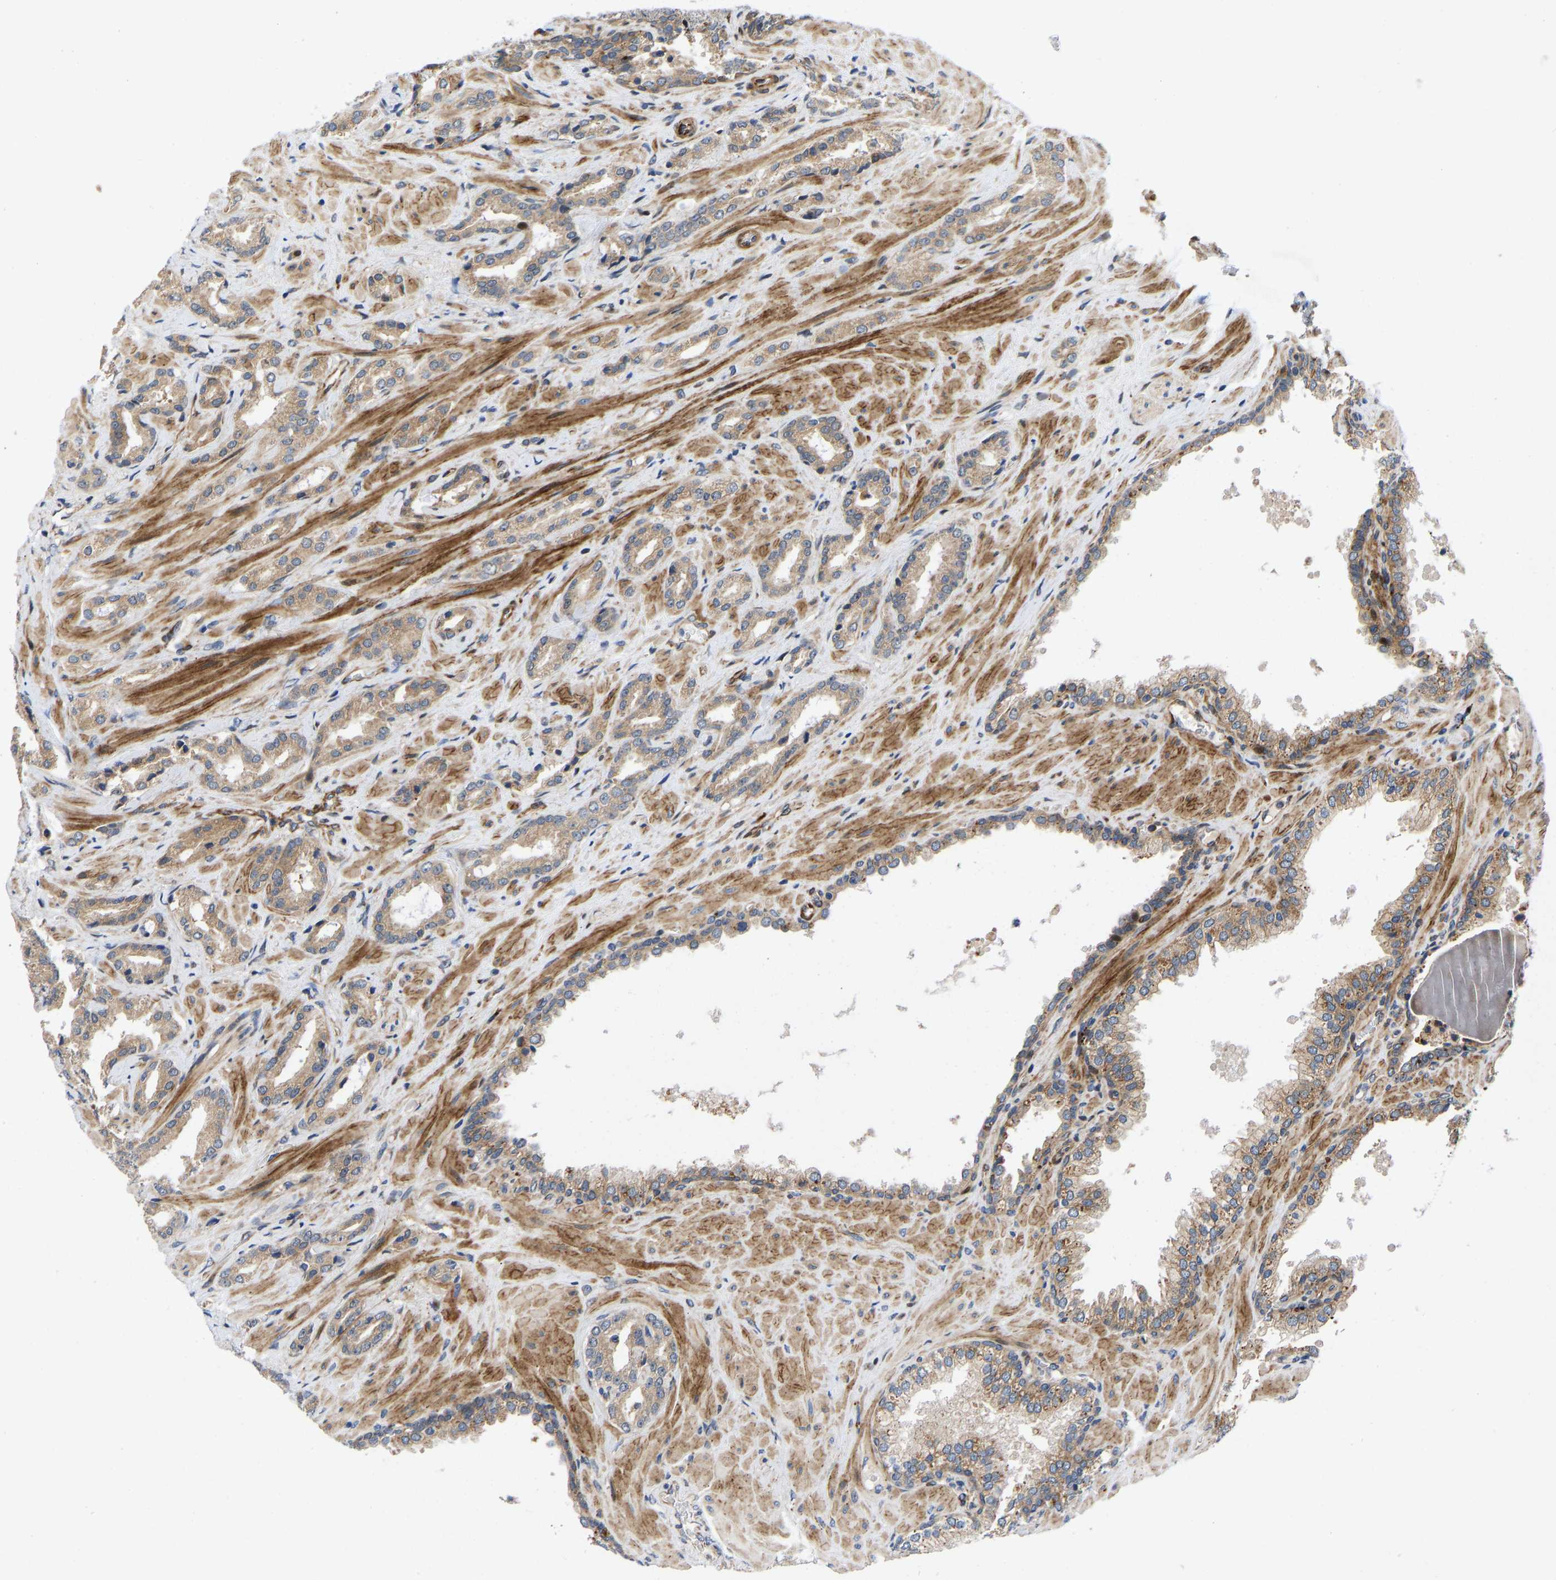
{"staining": {"intensity": "weak", "quantity": ">75%", "location": "cytoplasmic/membranous"}, "tissue": "prostate cancer", "cell_type": "Tumor cells", "image_type": "cancer", "snomed": [{"axis": "morphology", "description": "Adenocarcinoma, High grade"}, {"axis": "topography", "description": "Prostate"}], "caption": "High-magnification brightfield microscopy of prostate cancer stained with DAB (3,3'-diaminobenzidine) (brown) and counterstained with hematoxylin (blue). tumor cells exhibit weak cytoplasmic/membranous expression is identified in approximately>75% of cells. The protein is shown in brown color, while the nuclei are stained blue.", "gene": "TMEM38B", "patient": {"sex": "male", "age": 64}}